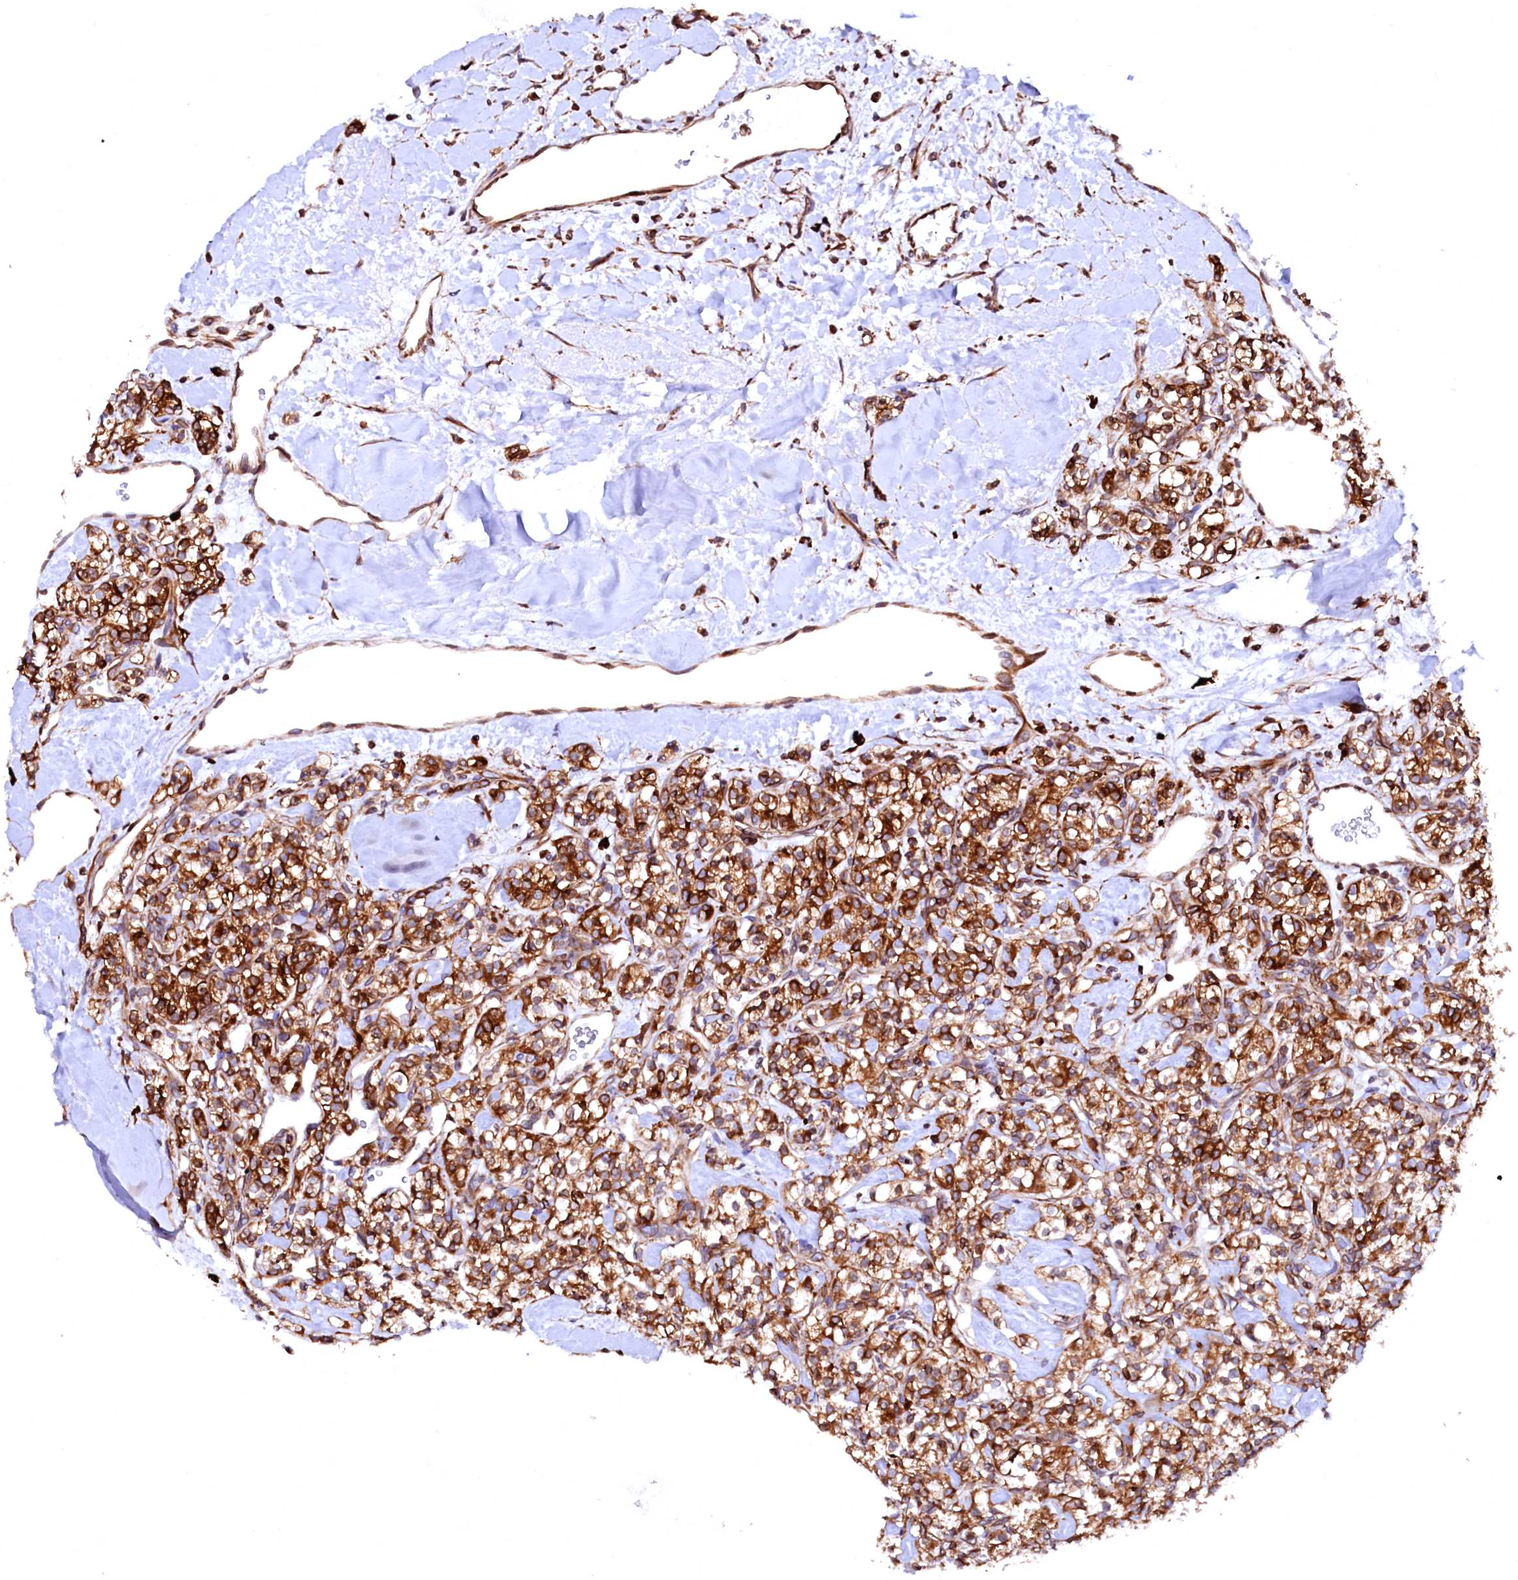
{"staining": {"intensity": "strong", "quantity": ">75%", "location": "cytoplasmic/membranous"}, "tissue": "renal cancer", "cell_type": "Tumor cells", "image_type": "cancer", "snomed": [{"axis": "morphology", "description": "Adenocarcinoma, NOS"}, {"axis": "topography", "description": "Kidney"}], "caption": "Renal cancer was stained to show a protein in brown. There is high levels of strong cytoplasmic/membranous positivity in approximately >75% of tumor cells.", "gene": "DERL1", "patient": {"sex": "male", "age": 77}}